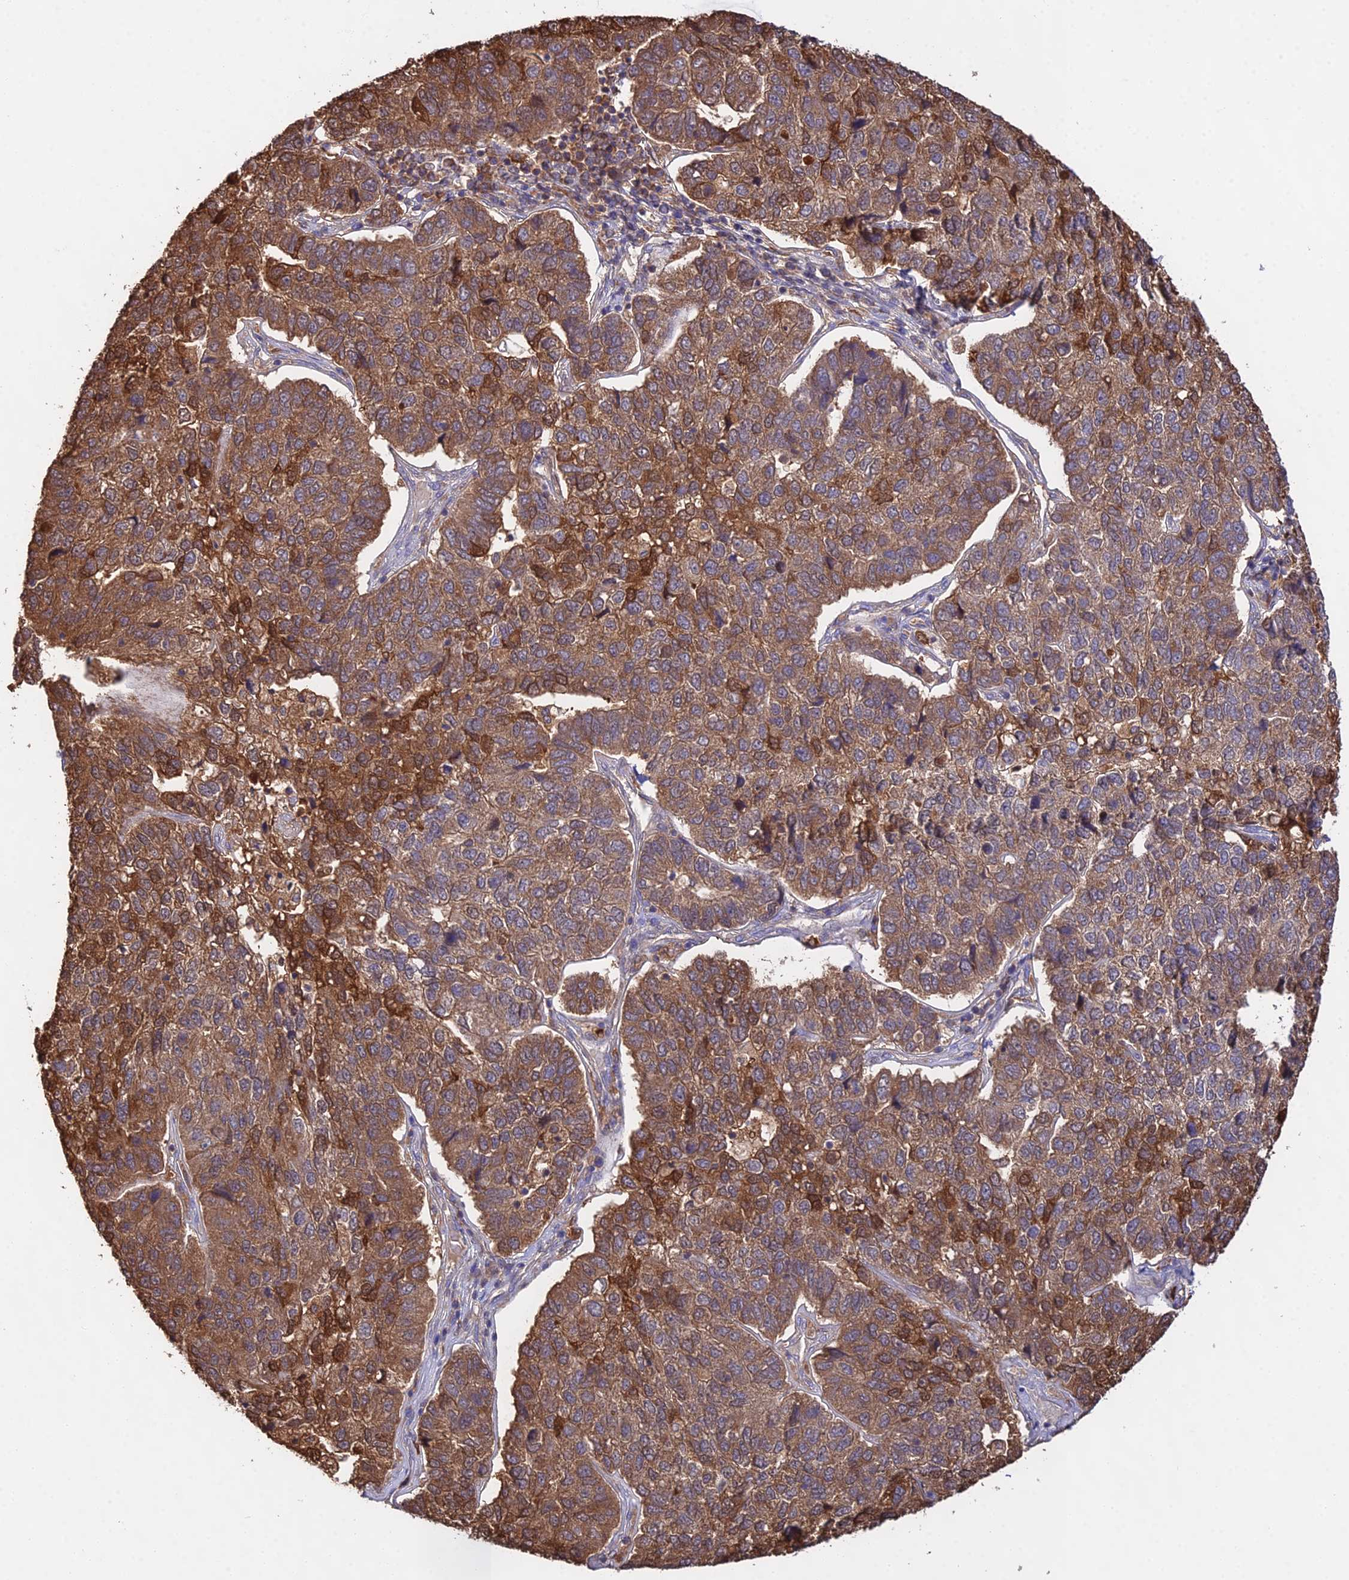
{"staining": {"intensity": "strong", "quantity": ">75%", "location": "cytoplasmic/membranous"}, "tissue": "pancreatic cancer", "cell_type": "Tumor cells", "image_type": "cancer", "snomed": [{"axis": "morphology", "description": "Adenocarcinoma, NOS"}, {"axis": "topography", "description": "Pancreas"}], "caption": "Brown immunohistochemical staining in adenocarcinoma (pancreatic) shows strong cytoplasmic/membranous positivity in approximately >75% of tumor cells.", "gene": "FBP1", "patient": {"sex": "female", "age": 61}}